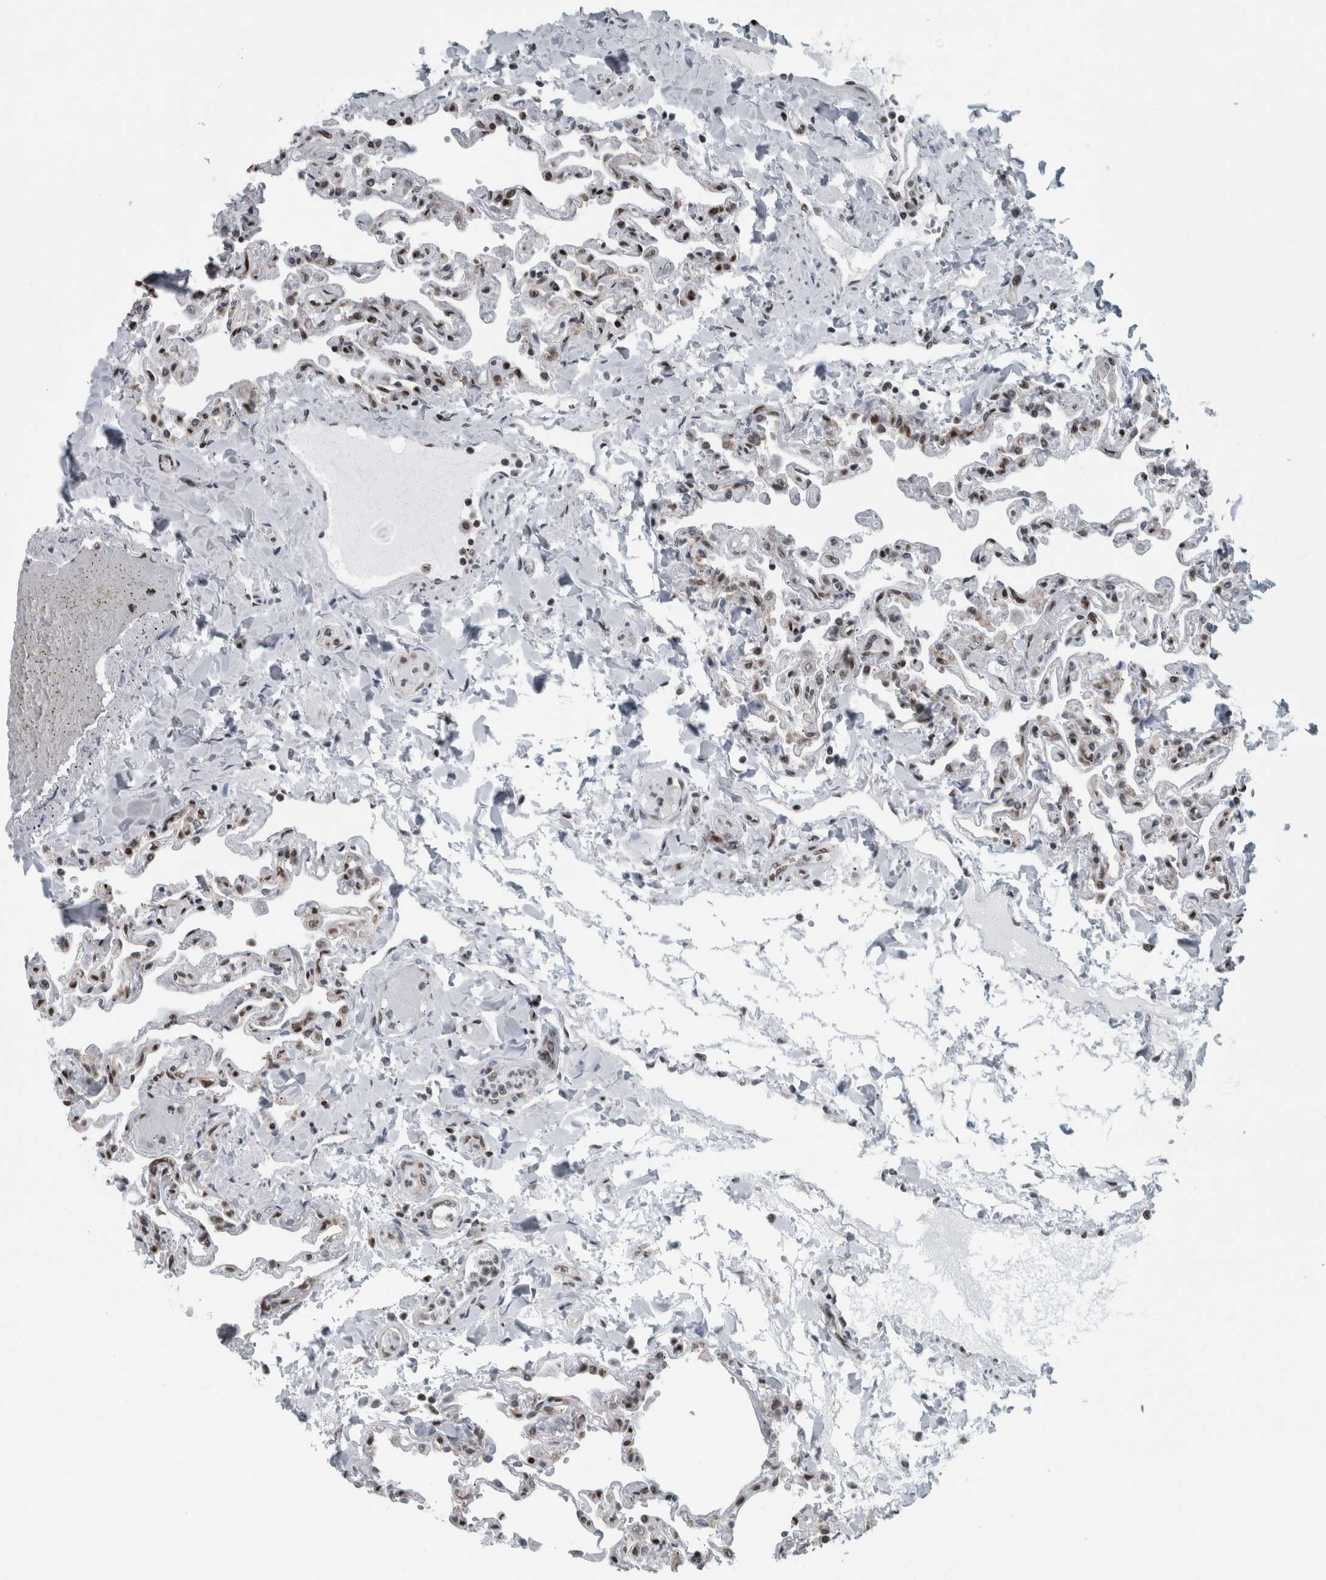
{"staining": {"intensity": "moderate", "quantity": "25%-75%", "location": "nuclear"}, "tissue": "lung", "cell_type": "Alveolar cells", "image_type": "normal", "snomed": [{"axis": "morphology", "description": "Normal tissue, NOS"}, {"axis": "topography", "description": "Lung"}], "caption": "Immunohistochemical staining of unremarkable human lung shows medium levels of moderate nuclear staining in about 25%-75% of alveolar cells. (Brightfield microscopy of DAB IHC at high magnification).", "gene": "DNMT3A", "patient": {"sex": "male", "age": 21}}